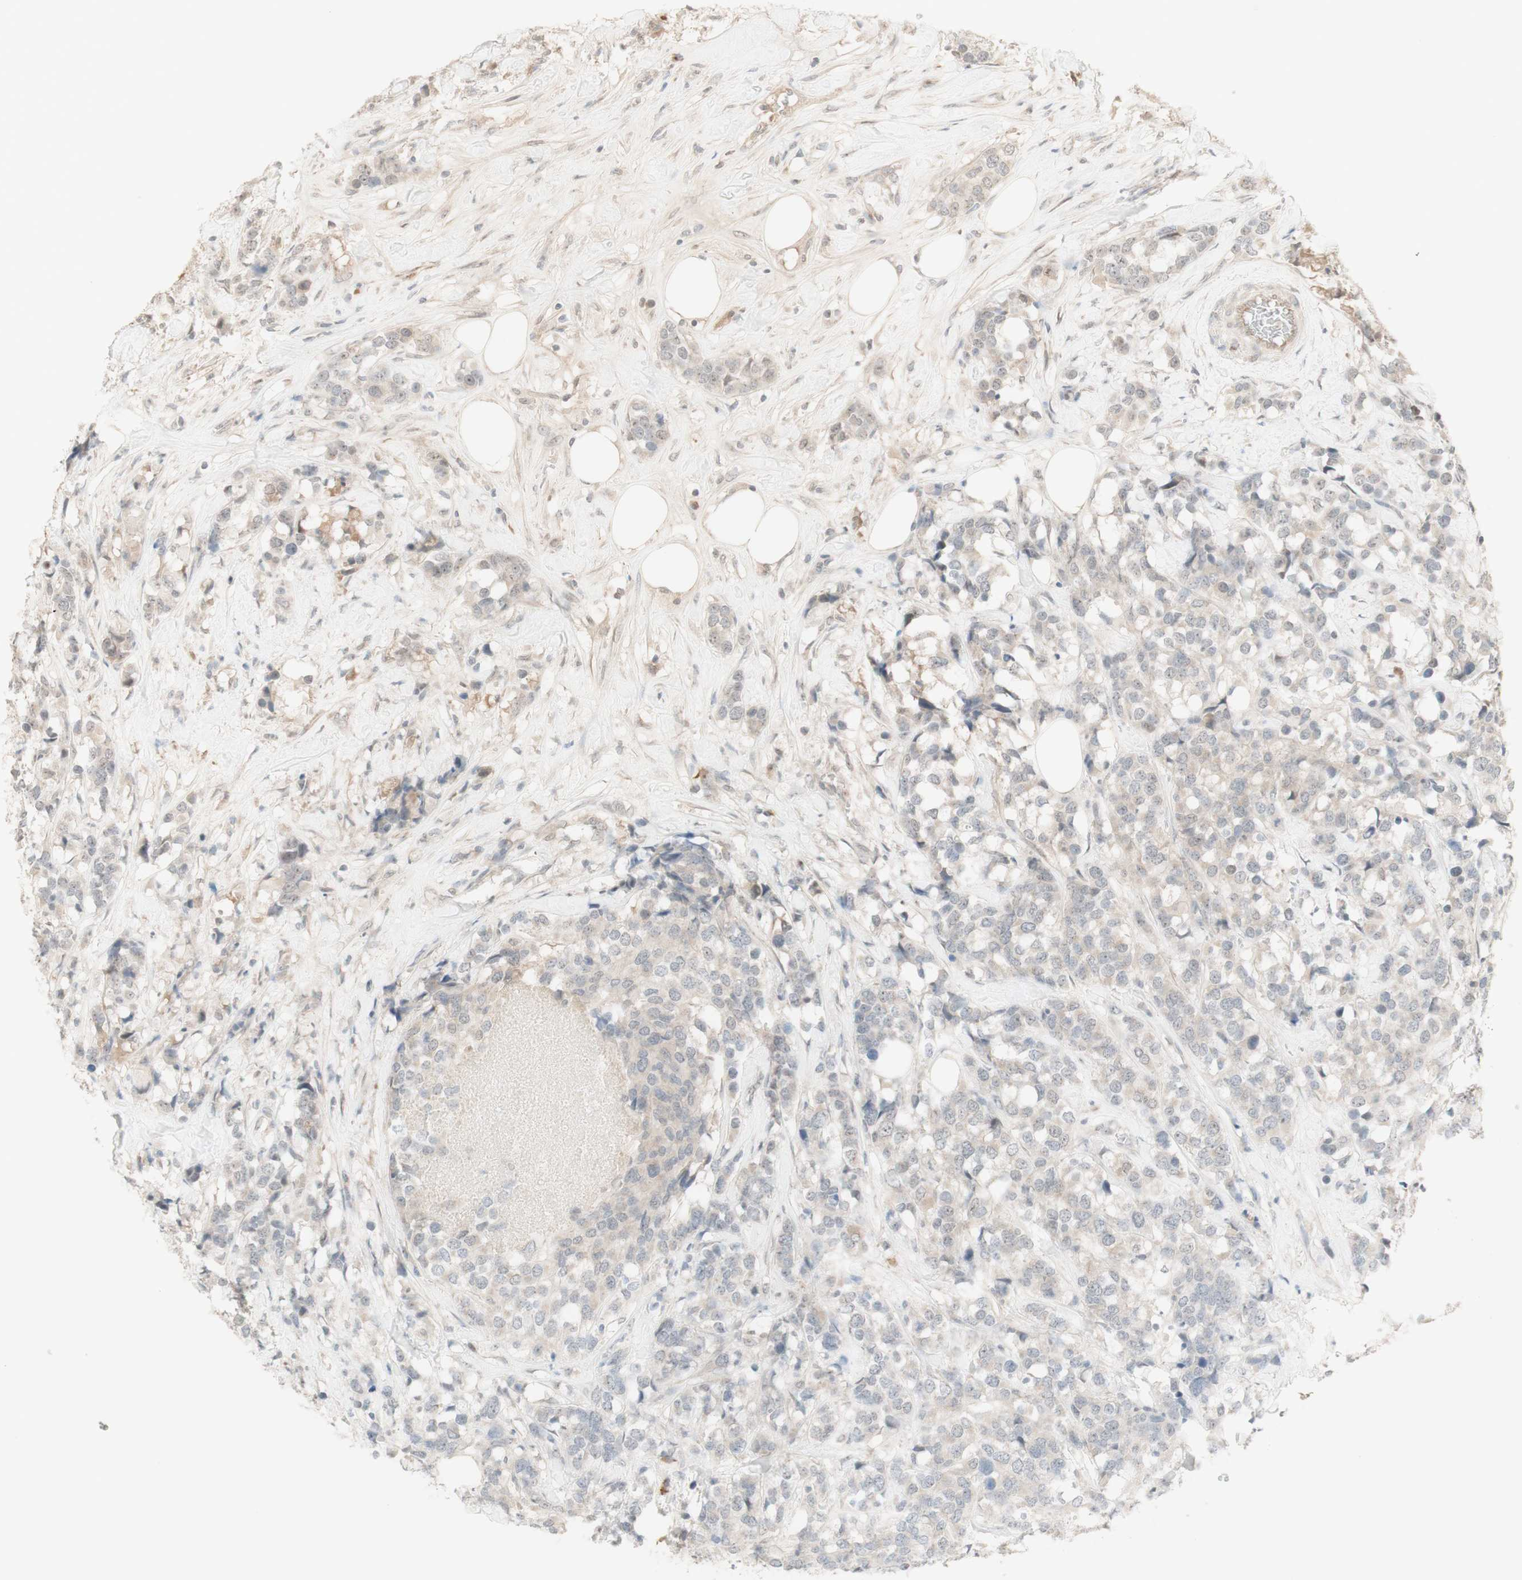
{"staining": {"intensity": "weak", "quantity": ">75%", "location": "cytoplasmic/membranous"}, "tissue": "breast cancer", "cell_type": "Tumor cells", "image_type": "cancer", "snomed": [{"axis": "morphology", "description": "Lobular carcinoma"}, {"axis": "topography", "description": "Breast"}], "caption": "IHC (DAB) staining of human breast cancer demonstrates weak cytoplasmic/membranous protein expression in approximately >75% of tumor cells. (IHC, brightfield microscopy, high magnification).", "gene": "PLCD4", "patient": {"sex": "female", "age": 59}}